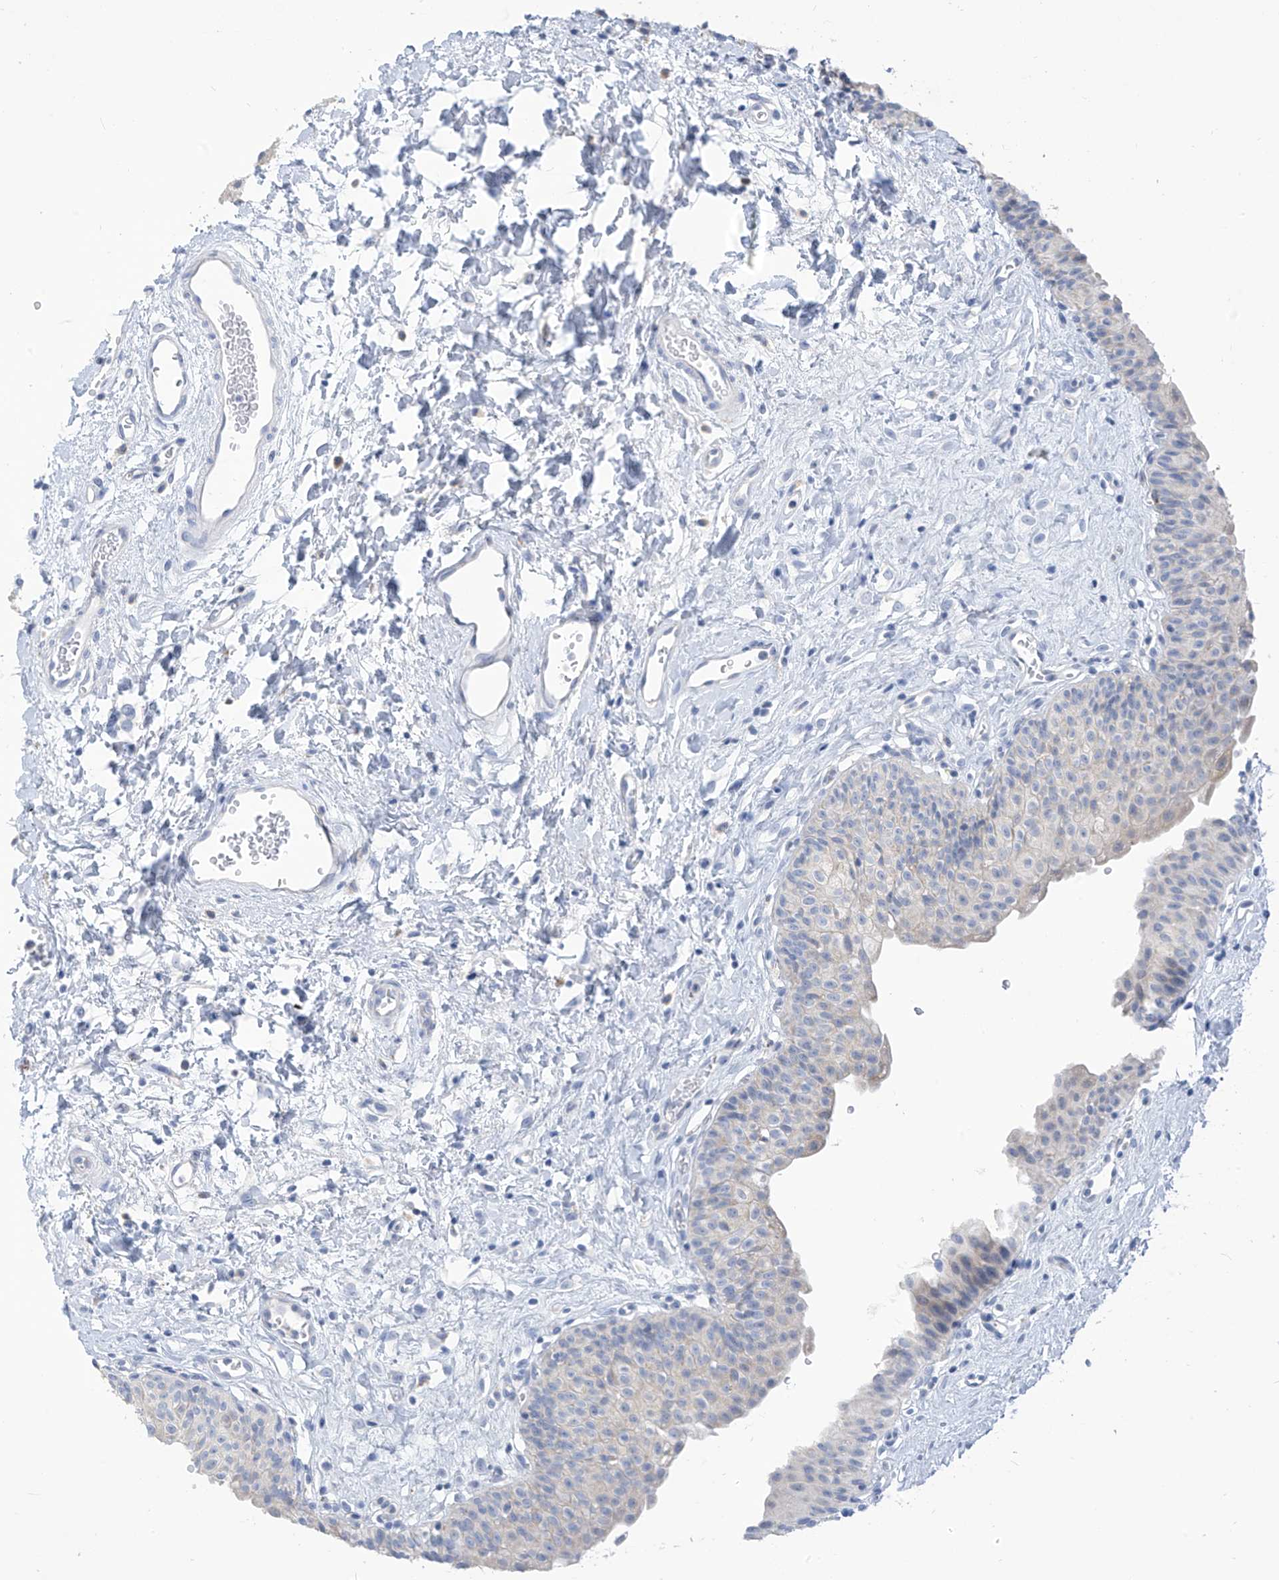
{"staining": {"intensity": "negative", "quantity": "none", "location": "none"}, "tissue": "urinary bladder", "cell_type": "Urothelial cells", "image_type": "normal", "snomed": [{"axis": "morphology", "description": "Normal tissue, NOS"}, {"axis": "topography", "description": "Urinary bladder"}], "caption": "The immunohistochemistry photomicrograph has no significant positivity in urothelial cells of urinary bladder.", "gene": "ZNF404", "patient": {"sex": "male", "age": 51}}